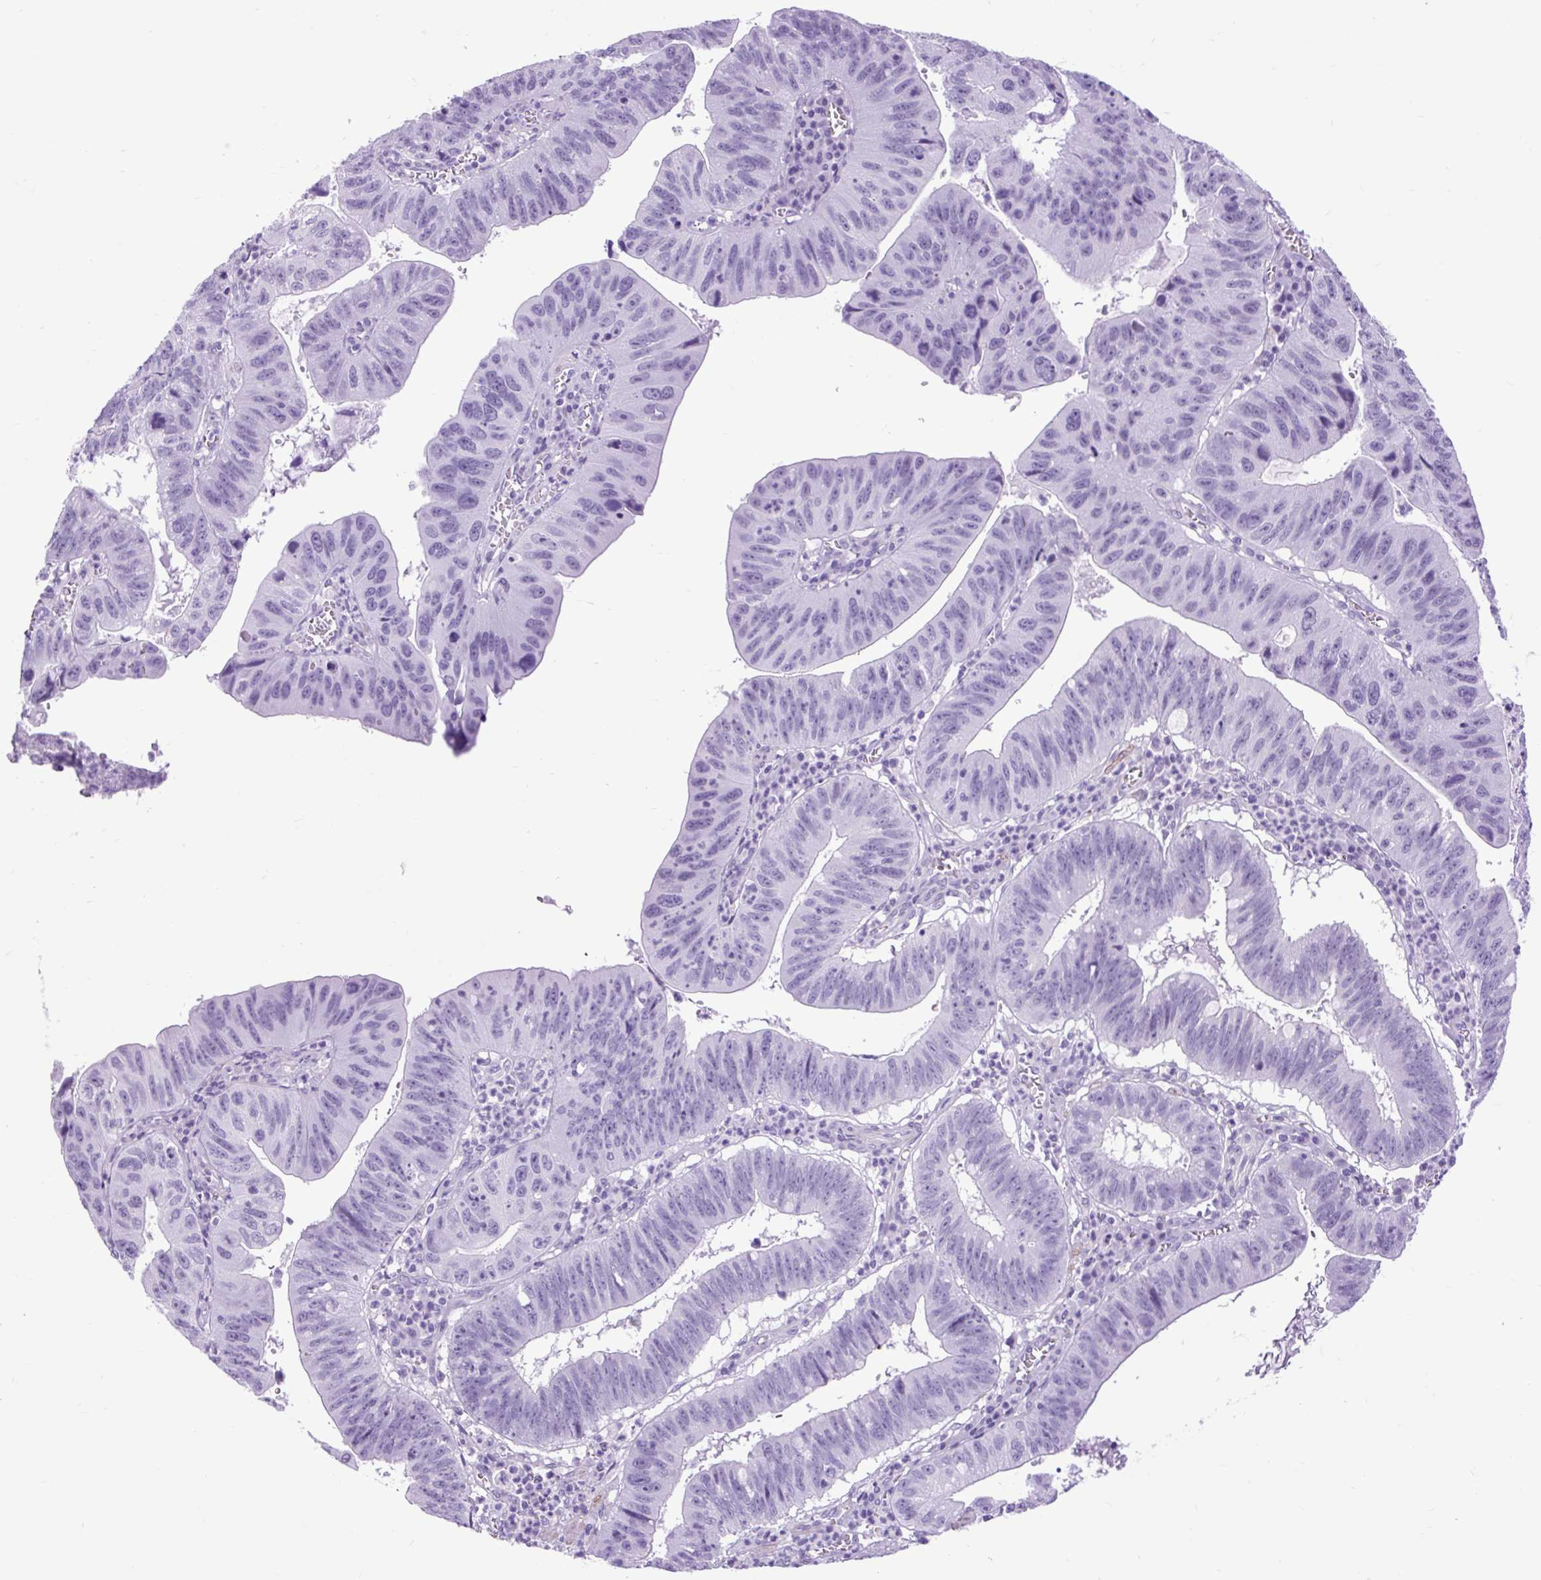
{"staining": {"intensity": "negative", "quantity": "none", "location": "none"}, "tissue": "stomach cancer", "cell_type": "Tumor cells", "image_type": "cancer", "snomed": [{"axis": "morphology", "description": "Adenocarcinoma, NOS"}, {"axis": "topography", "description": "Stomach"}], "caption": "The immunohistochemistry (IHC) histopathology image has no significant expression in tumor cells of stomach cancer tissue. Brightfield microscopy of immunohistochemistry stained with DAB (brown) and hematoxylin (blue), captured at high magnification.", "gene": "DPP6", "patient": {"sex": "male", "age": 59}}